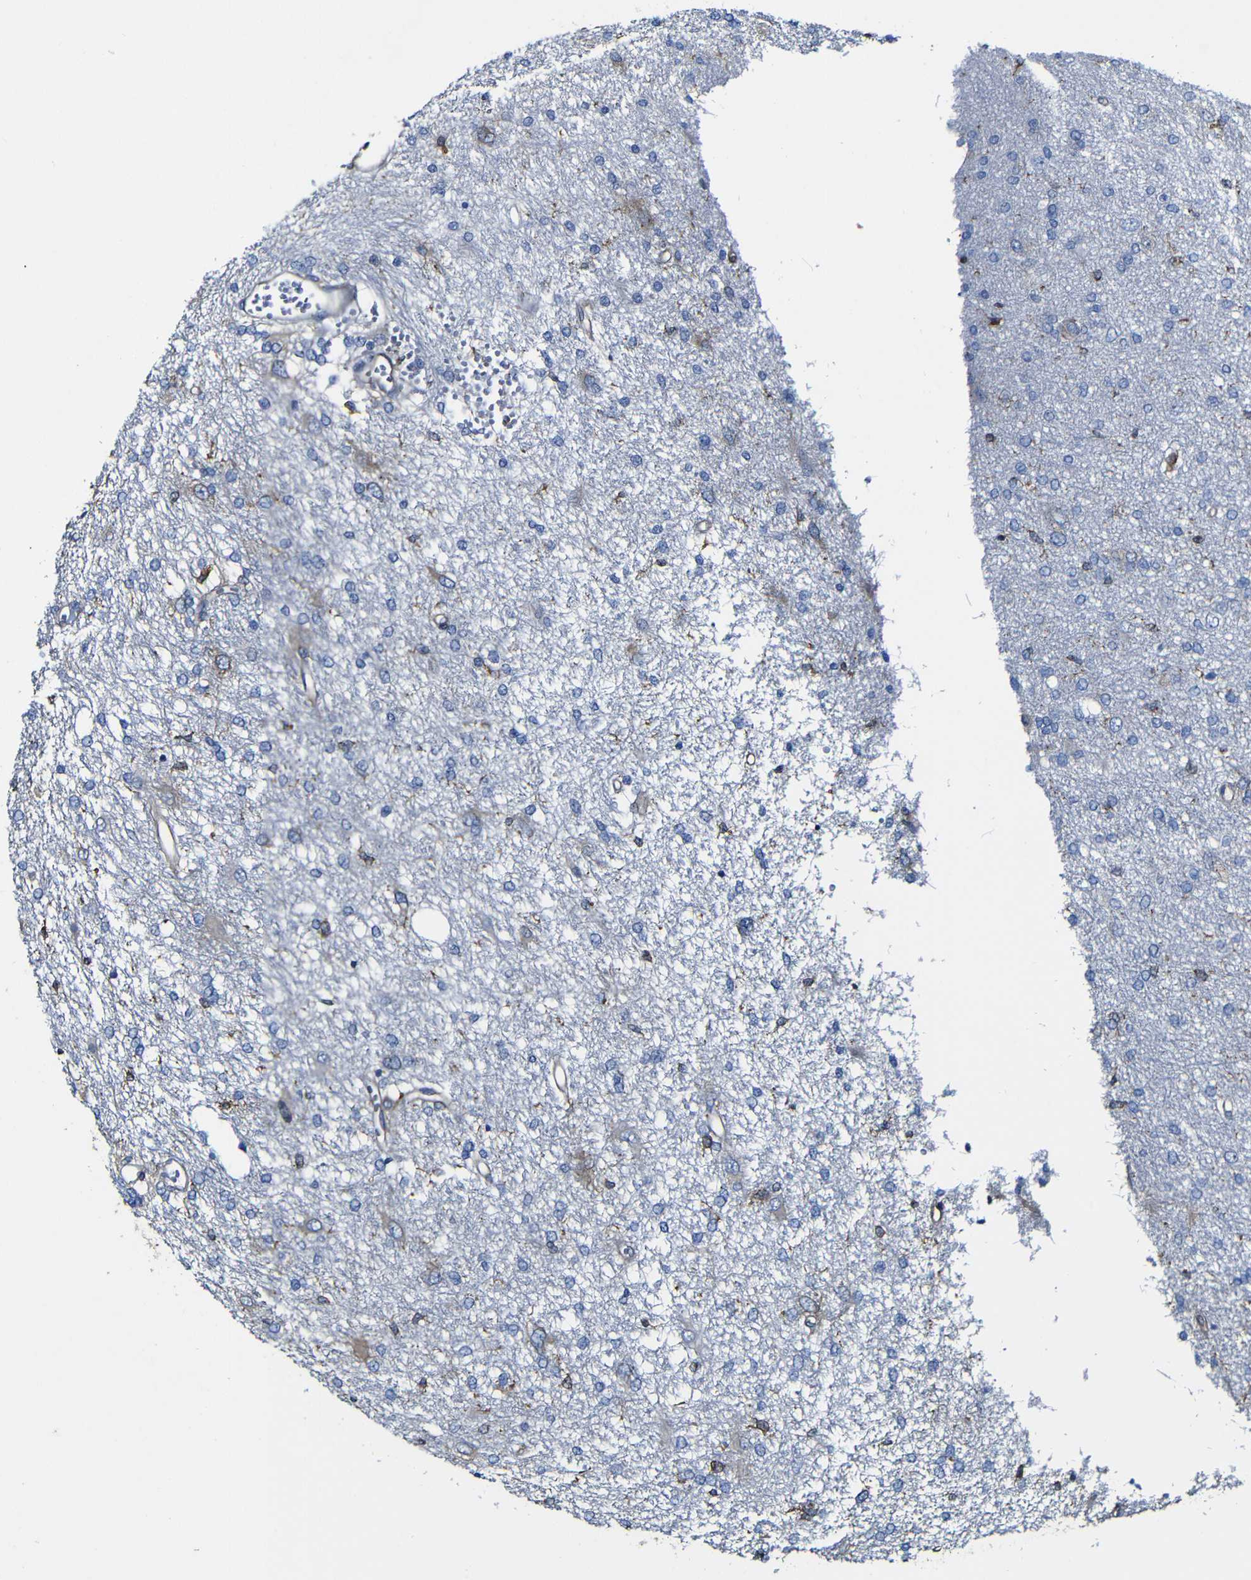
{"staining": {"intensity": "negative", "quantity": "none", "location": "none"}, "tissue": "glioma", "cell_type": "Tumor cells", "image_type": "cancer", "snomed": [{"axis": "morphology", "description": "Glioma, malignant, High grade"}, {"axis": "topography", "description": "Brain"}], "caption": "This is an immunohistochemistry (IHC) micrograph of malignant glioma (high-grade). There is no staining in tumor cells.", "gene": "MSN", "patient": {"sex": "female", "age": 59}}